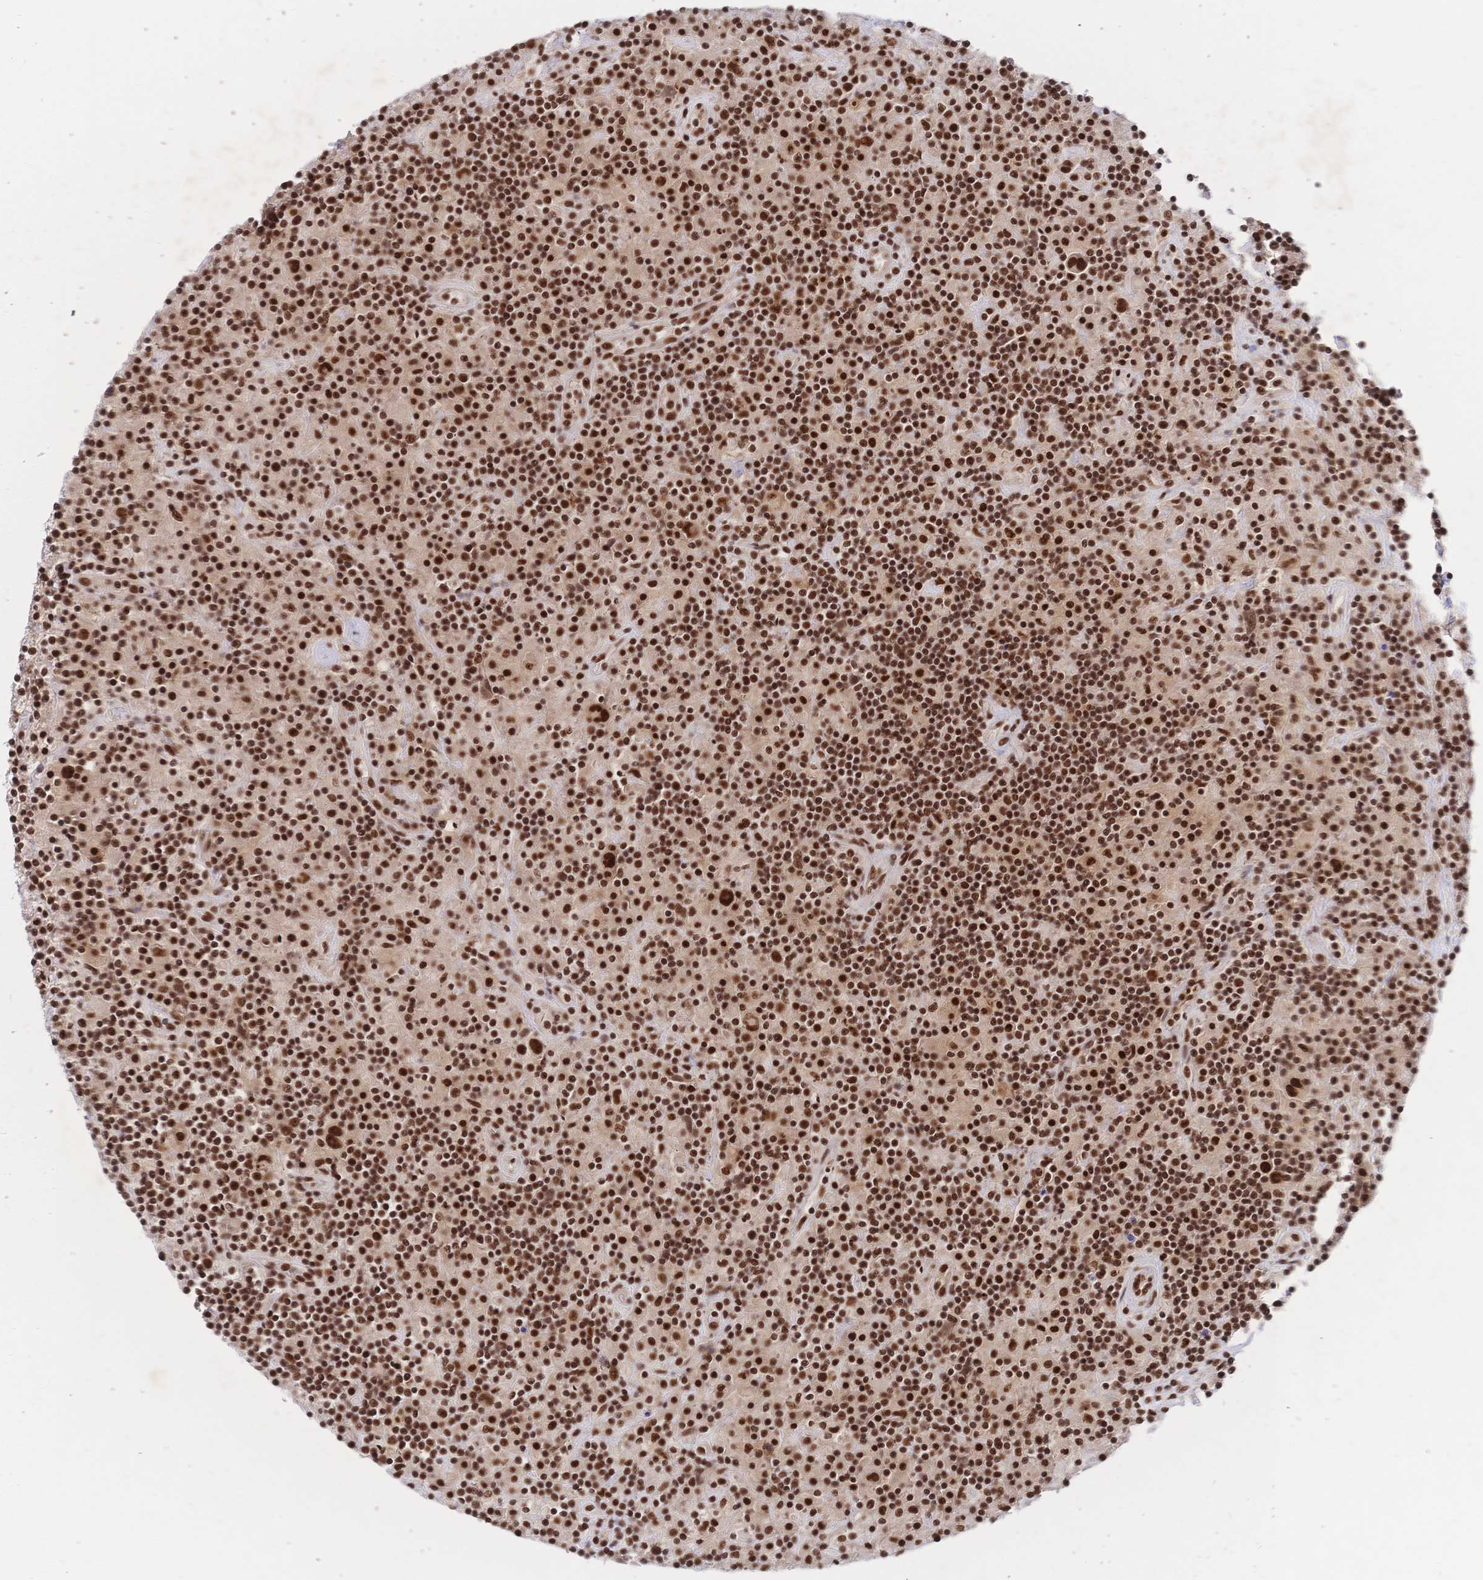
{"staining": {"intensity": "strong", "quantity": ">75%", "location": "nuclear"}, "tissue": "lymphoma", "cell_type": "Tumor cells", "image_type": "cancer", "snomed": [{"axis": "morphology", "description": "Hodgkin's disease, NOS"}, {"axis": "topography", "description": "Lymph node"}], "caption": "A high-resolution image shows IHC staining of lymphoma, which displays strong nuclear staining in approximately >75% of tumor cells. (Brightfield microscopy of DAB IHC at high magnification).", "gene": "SRSF1", "patient": {"sex": "male", "age": 70}}